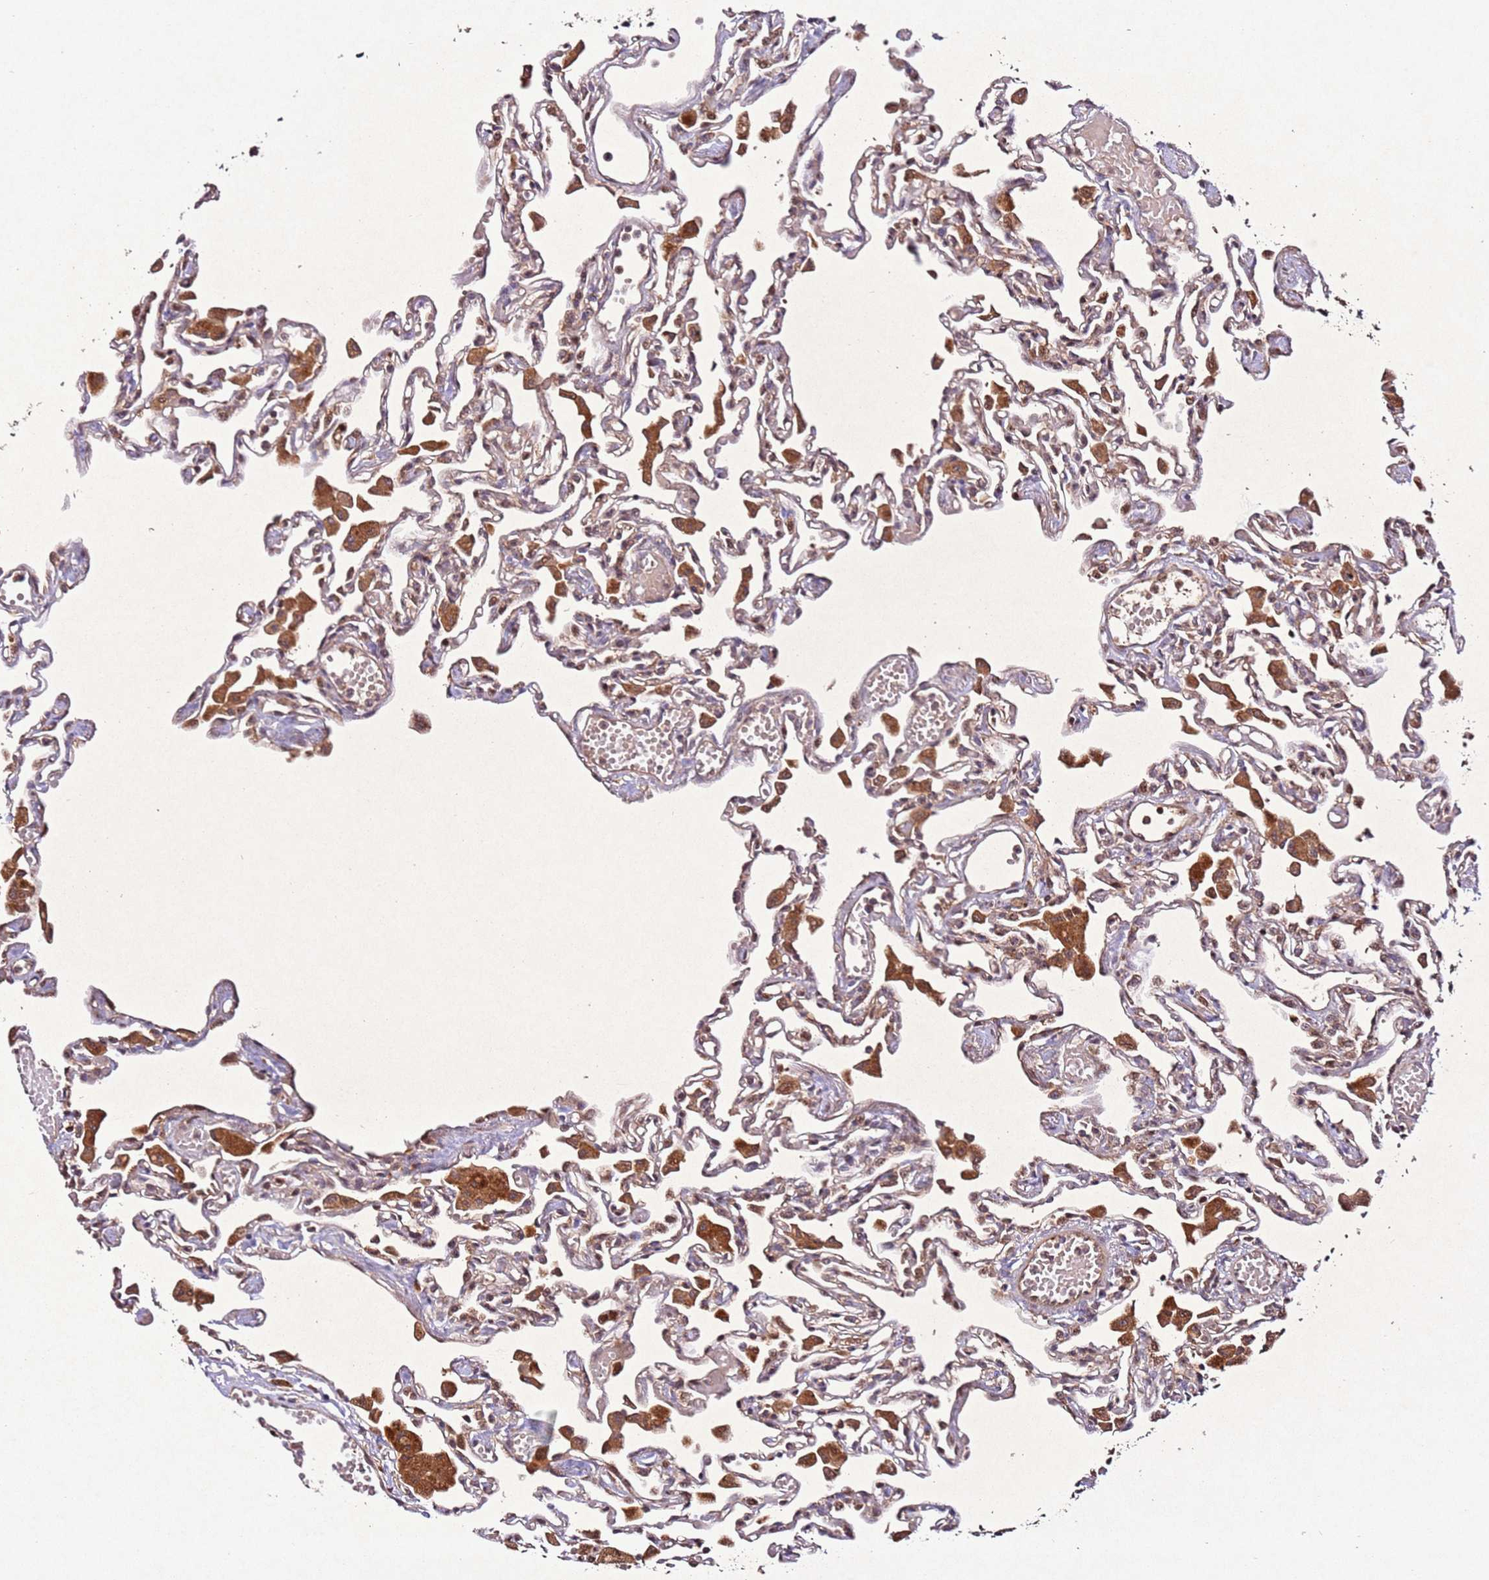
{"staining": {"intensity": "weak", "quantity": "25%-75%", "location": "cytoplasmic/membranous"}, "tissue": "lung", "cell_type": "Alveolar cells", "image_type": "normal", "snomed": [{"axis": "morphology", "description": "Normal tissue, NOS"}, {"axis": "topography", "description": "Bronchus"}, {"axis": "topography", "description": "Lung"}], "caption": "Alveolar cells demonstrate weak cytoplasmic/membranous positivity in about 25%-75% of cells in benign lung.", "gene": "PTMA", "patient": {"sex": "female", "age": 49}}